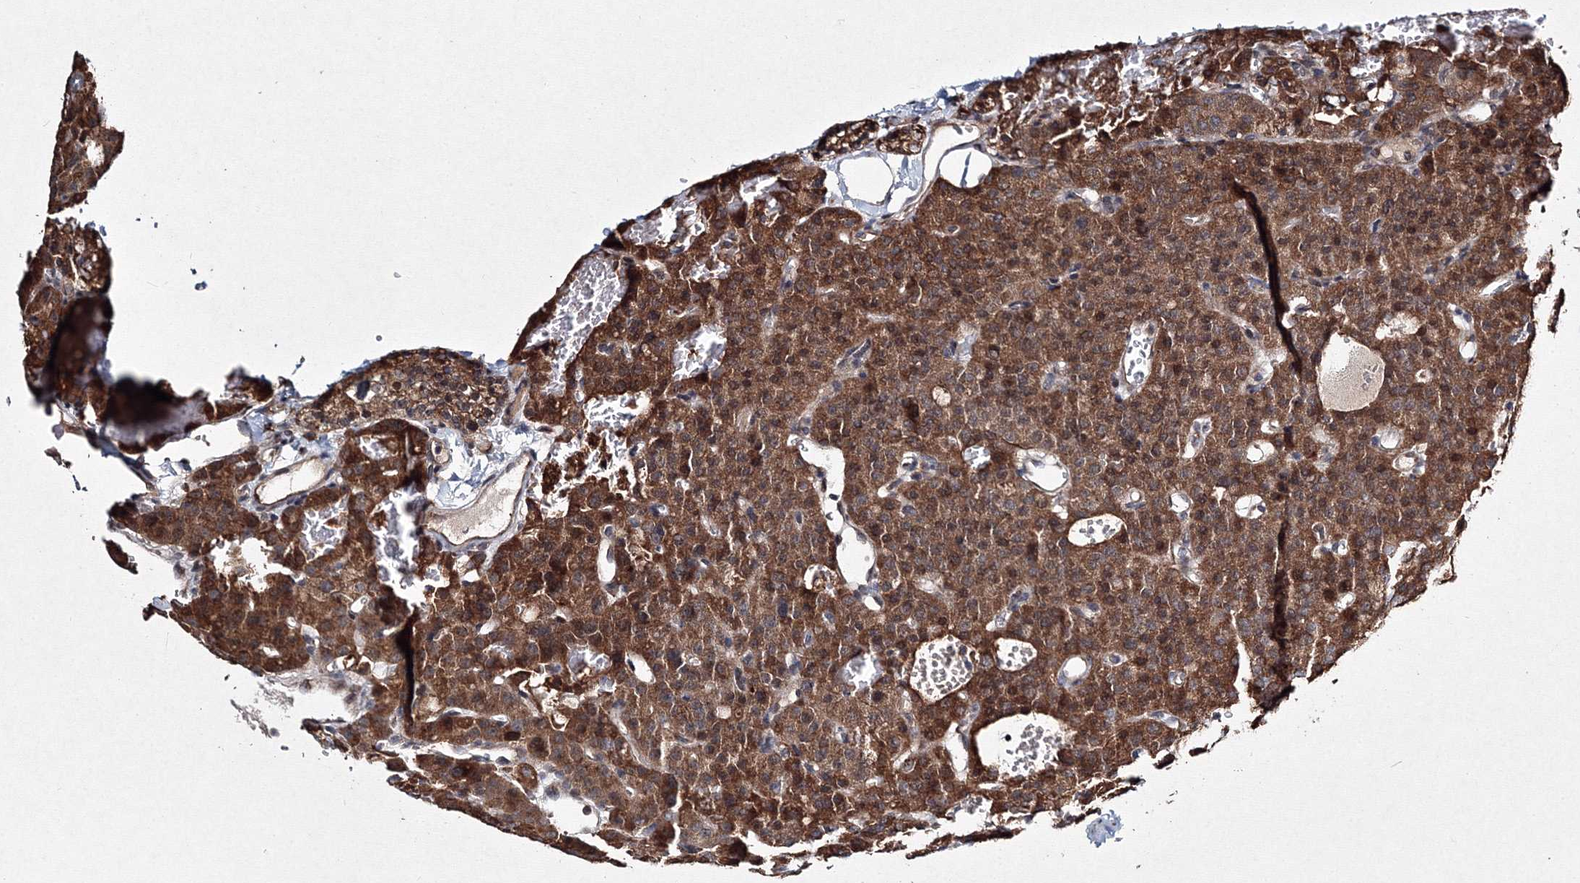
{"staining": {"intensity": "strong", "quantity": ">75%", "location": "cytoplasmic/membranous"}, "tissue": "parathyroid gland", "cell_type": "Glandular cells", "image_type": "normal", "snomed": [{"axis": "morphology", "description": "Normal tissue, NOS"}, {"axis": "morphology", "description": "Adenoma, NOS"}, {"axis": "topography", "description": "Parathyroid gland"}], "caption": "Immunohistochemistry (DAB) staining of benign parathyroid gland displays strong cytoplasmic/membranous protein expression in approximately >75% of glandular cells.", "gene": "RANBP3L", "patient": {"sex": "female", "age": 81}}